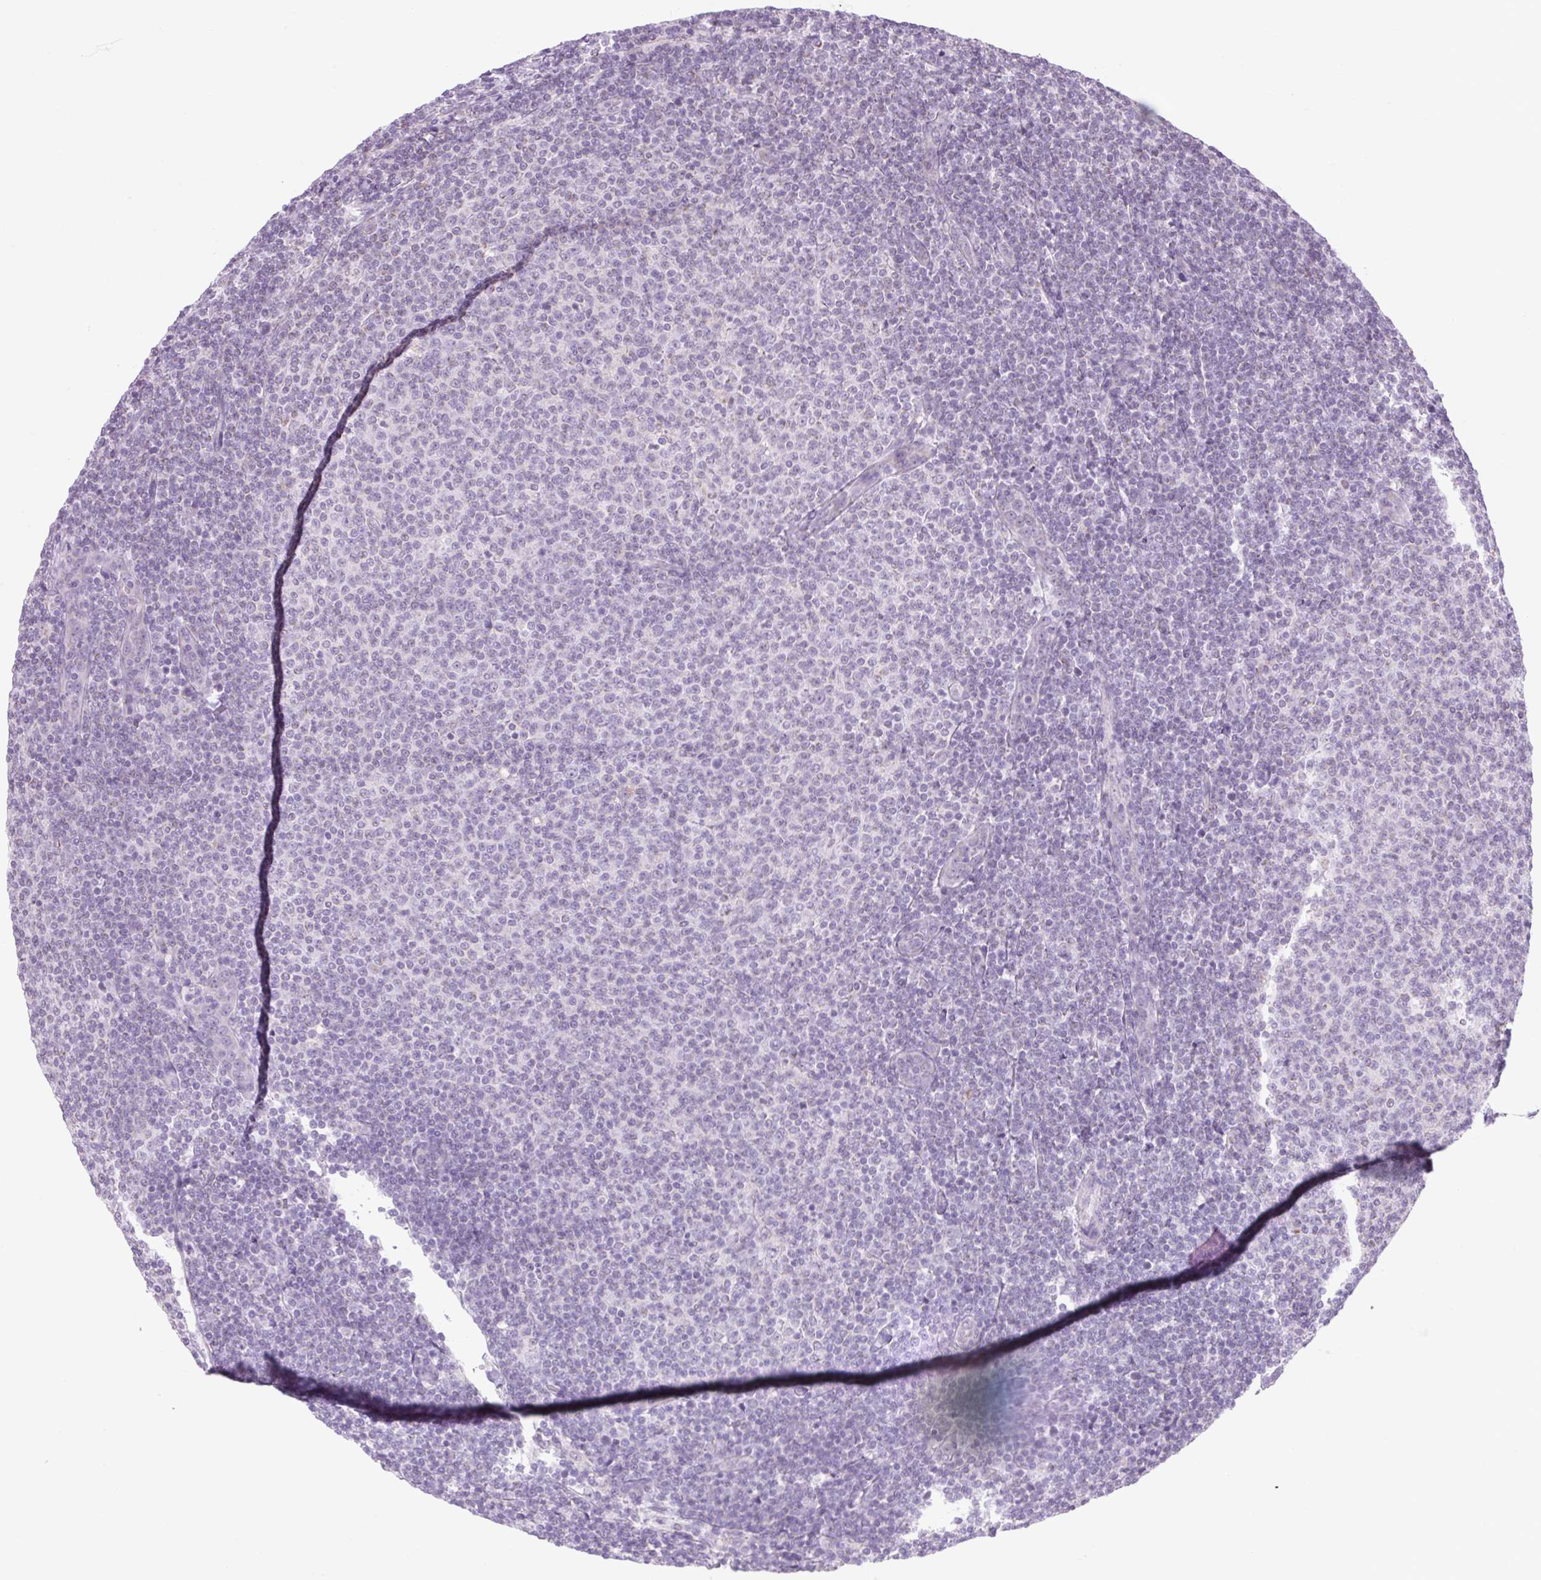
{"staining": {"intensity": "negative", "quantity": "none", "location": "none"}, "tissue": "lymphoma", "cell_type": "Tumor cells", "image_type": "cancer", "snomed": [{"axis": "morphology", "description": "Malignant lymphoma, non-Hodgkin's type, Low grade"}, {"axis": "topography", "description": "Lymph node"}], "caption": "This is an IHC photomicrograph of human malignant lymphoma, non-Hodgkin's type (low-grade). There is no expression in tumor cells.", "gene": "RNASE10", "patient": {"sex": "male", "age": 66}}